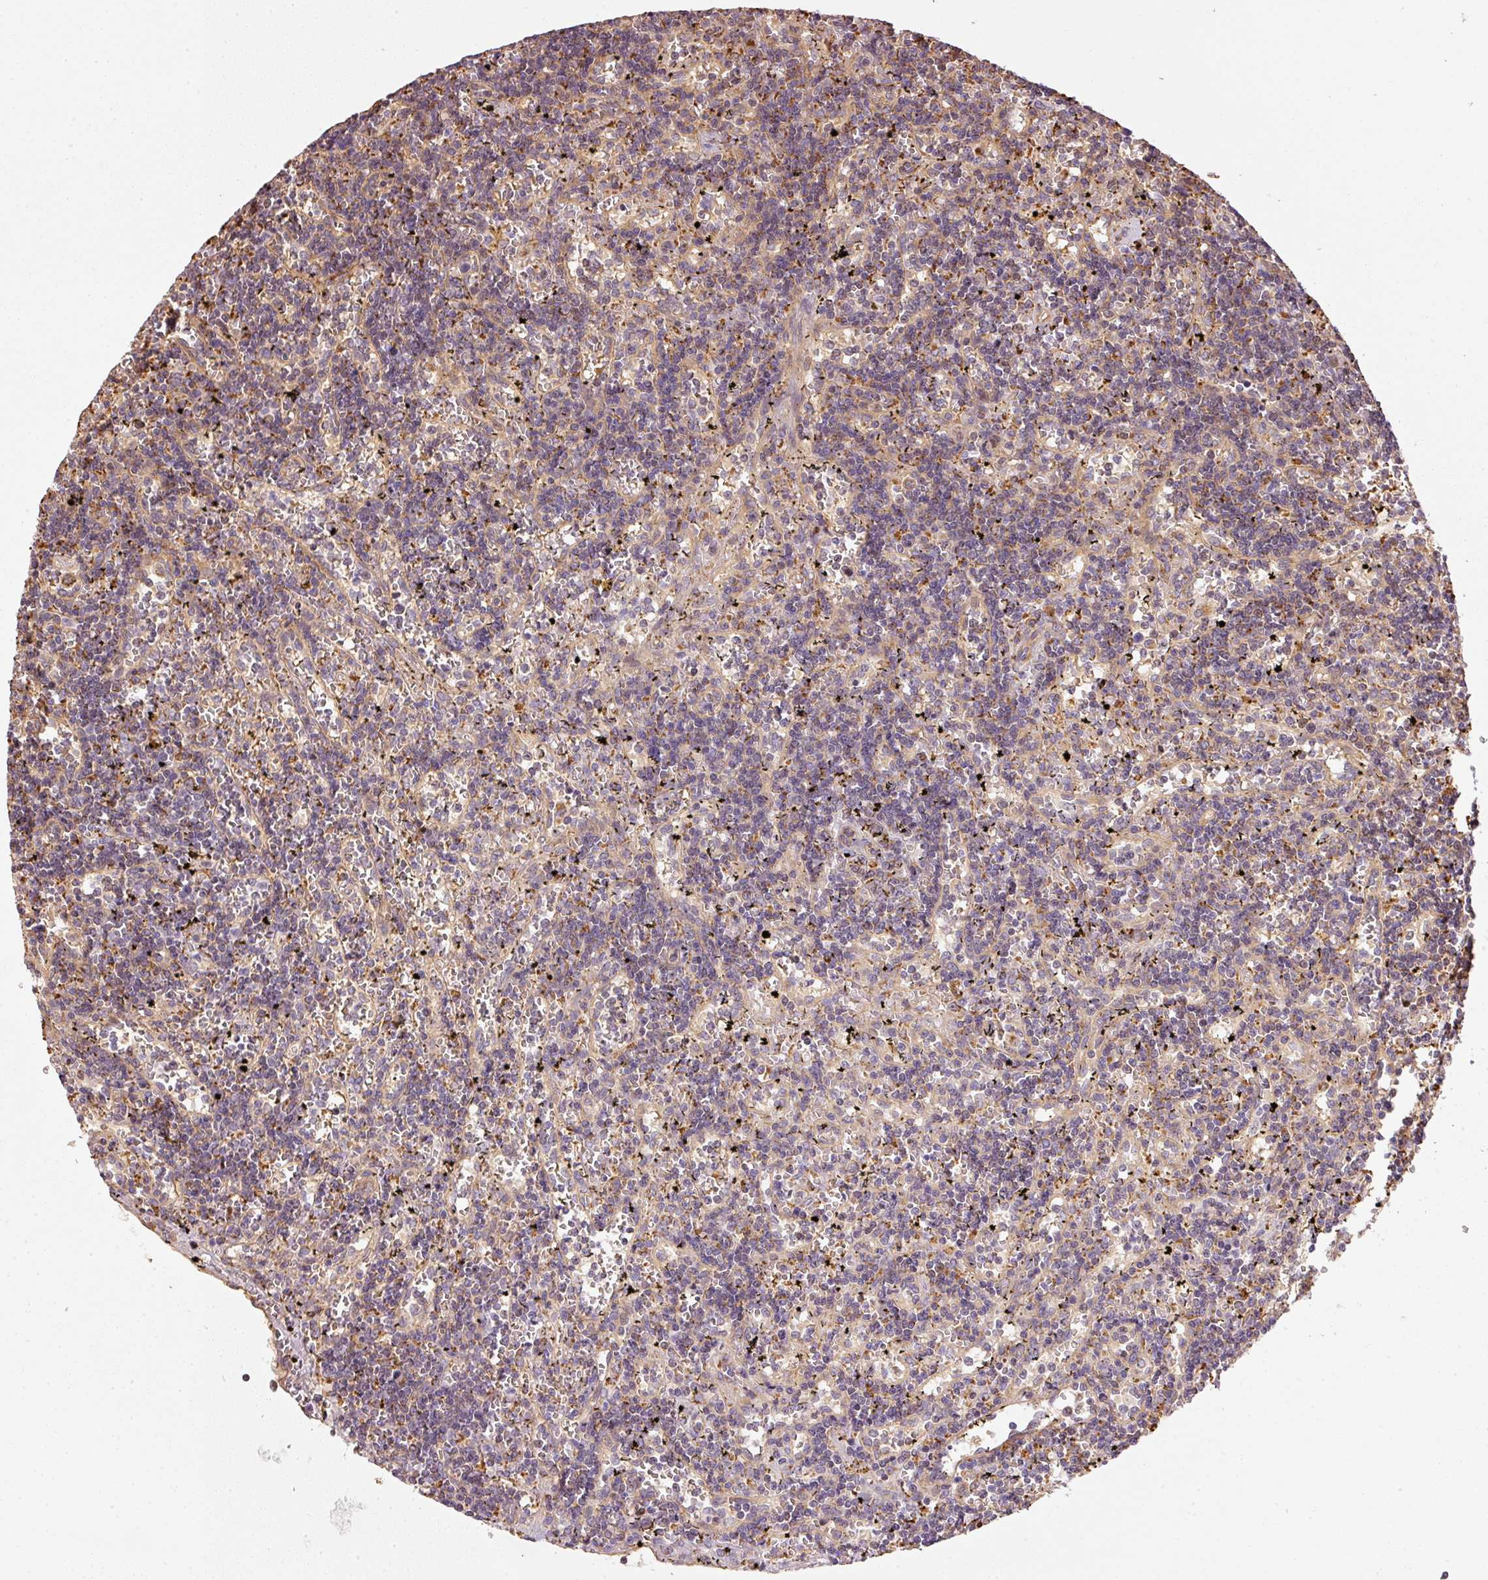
{"staining": {"intensity": "negative", "quantity": "none", "location": "none"}, "tissue": "lymphoma", "cell_type": "Tumor cells", "image_type": "cancer", "snomed": [{"axis": "morphology", "description": "Malignant lymphoma, non-Hodgkin's type, Low grade"}, {"axis": "topography", "description": "Spleen"}], "caption": "DAB (3,3'-diaminobenzidine) immunohistochemical staining of low-grade malignant lymphoma, non-Hodgkin's type reveals no significant positivity in tumor cells.", "gene": "MTHFD1L", "patient": {"sex": "male", "age": 60}}